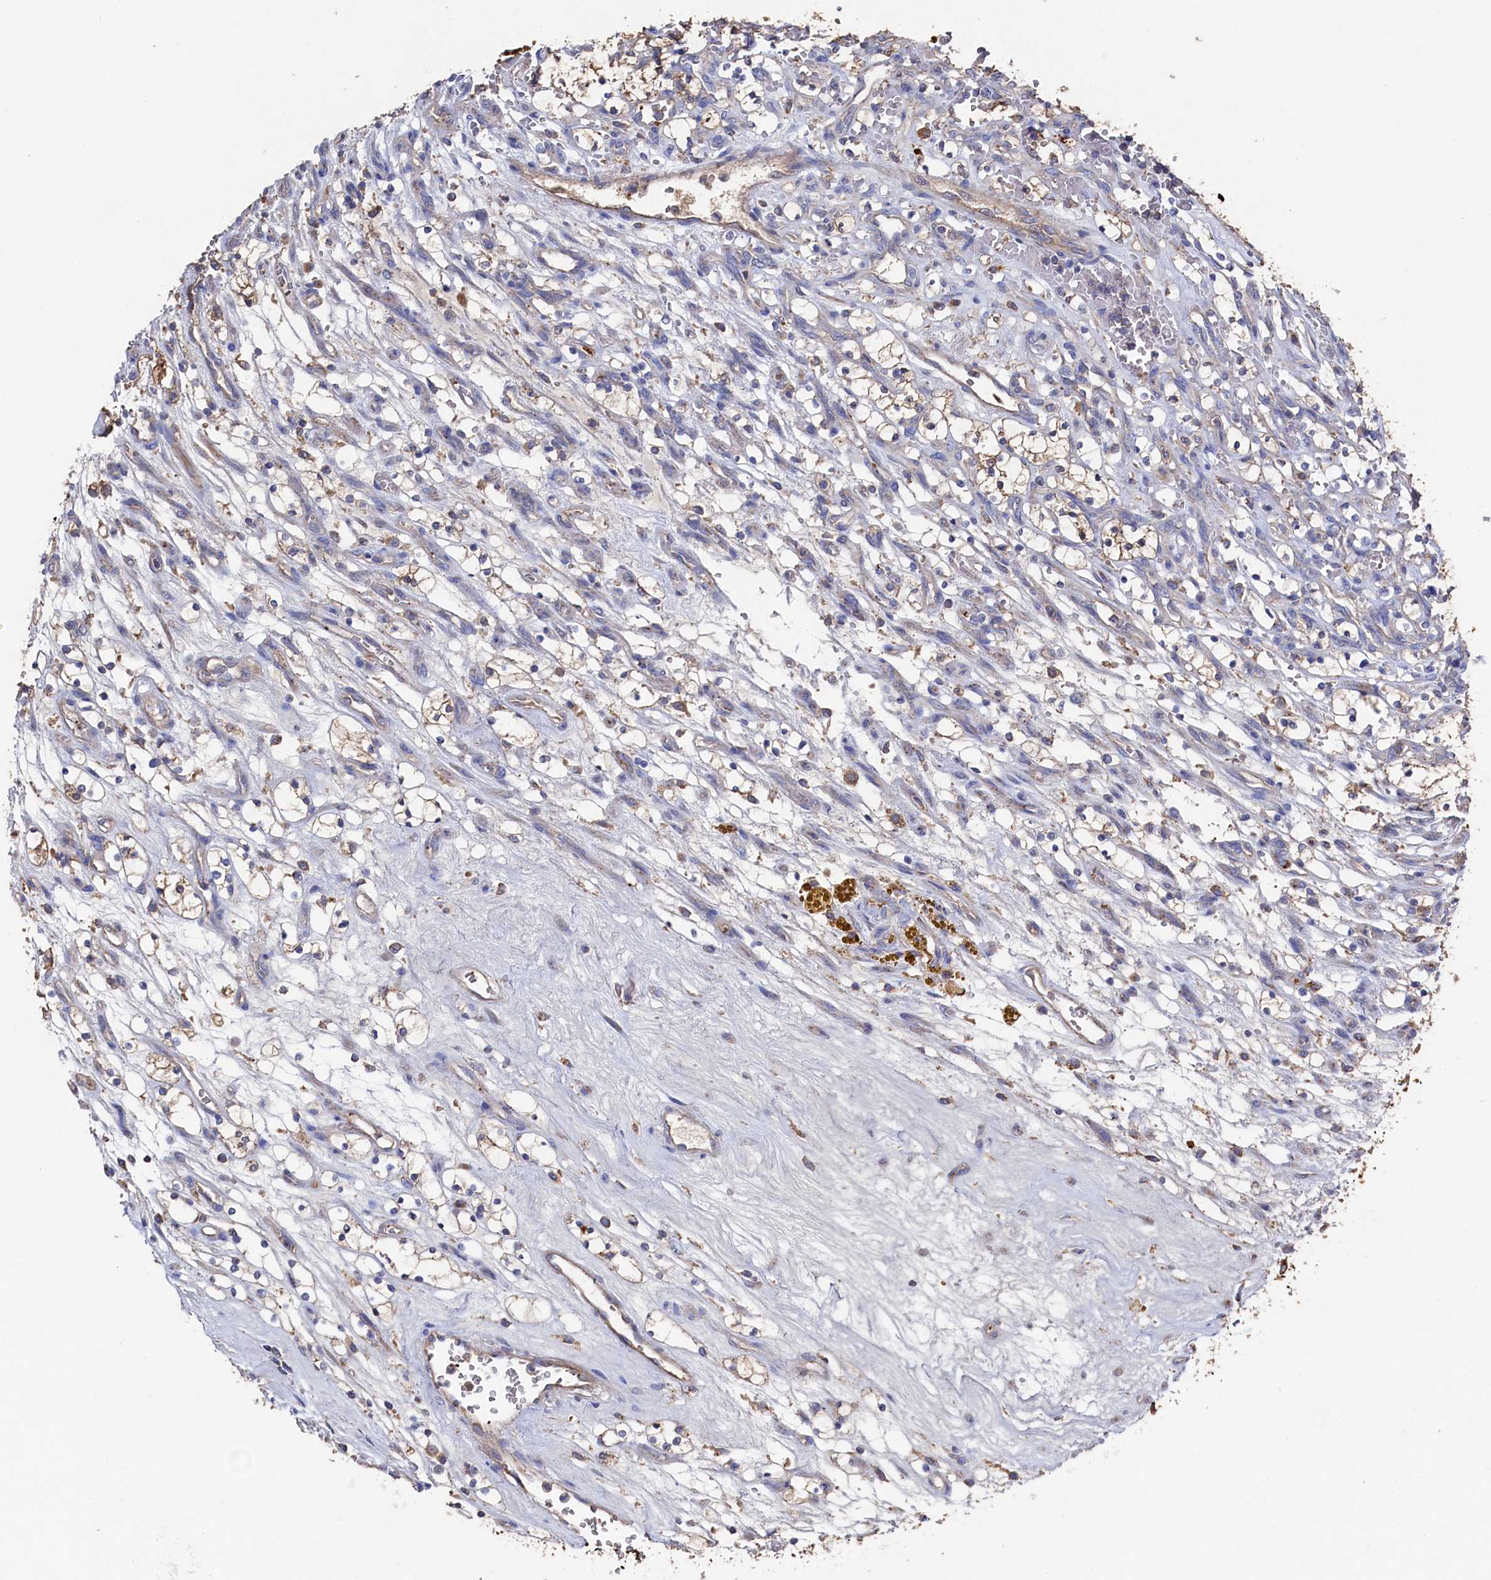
{"staining": {"intensity": "weak", "quantity": "25%-75%", "location": "cytoplasmic/membranous"}, "tissue": "renal cancer", "cell_type": "Tumor cells", "image_type": "cancer", "snomed": [{"axis": "morphology", "description": "Adenocarcinoma, NOS"}, {"axis": "topography", "description": "Kidney"}], "caption": "Brown immunohistochemical staining in human renal cancer displays weak cytoplasmic/membranous staining in about 25%-75% of tumor cells.", "gene": "TK2", "patient": {"sex": "female", "age": 69}}